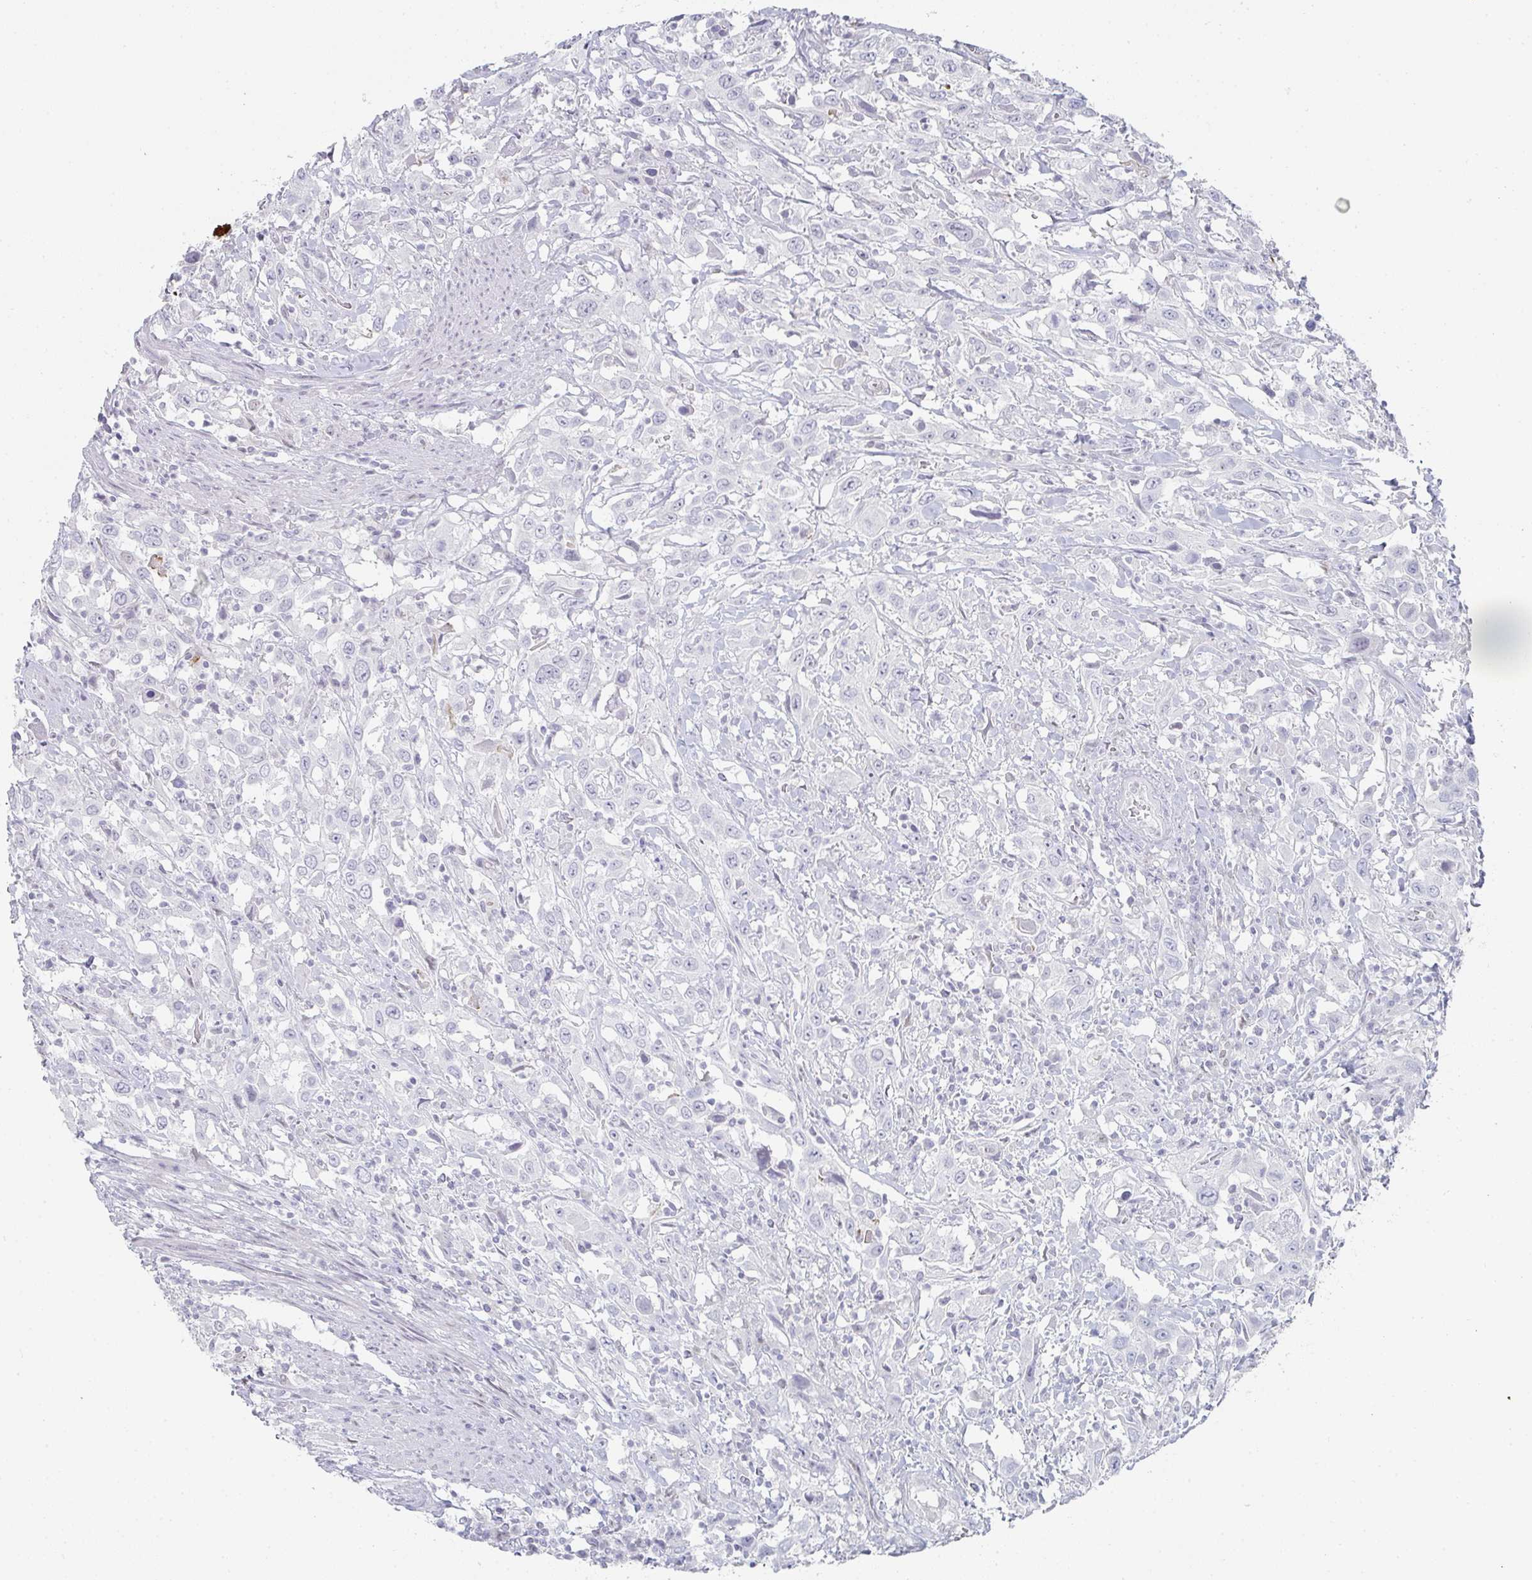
{"staining": {"intensity": "negative", "quantity": "none", "location": "none"}, "tissue": "urothelial cancer", "cell_type": "Tumor cells", "image_type": "cancer", "snomed": [{"axis": "morphology", "description": "Urothelial carcinoma, High grade"}, {"axis": "topography", "description": "Urinary bladder"}], "caption": "Micrograph shows no protein positivity in tumor cells of high-grade urothelial carcinoma tissue.", "gene": "POU2AF2", "patient": {"sex": "male", "age": 61}}